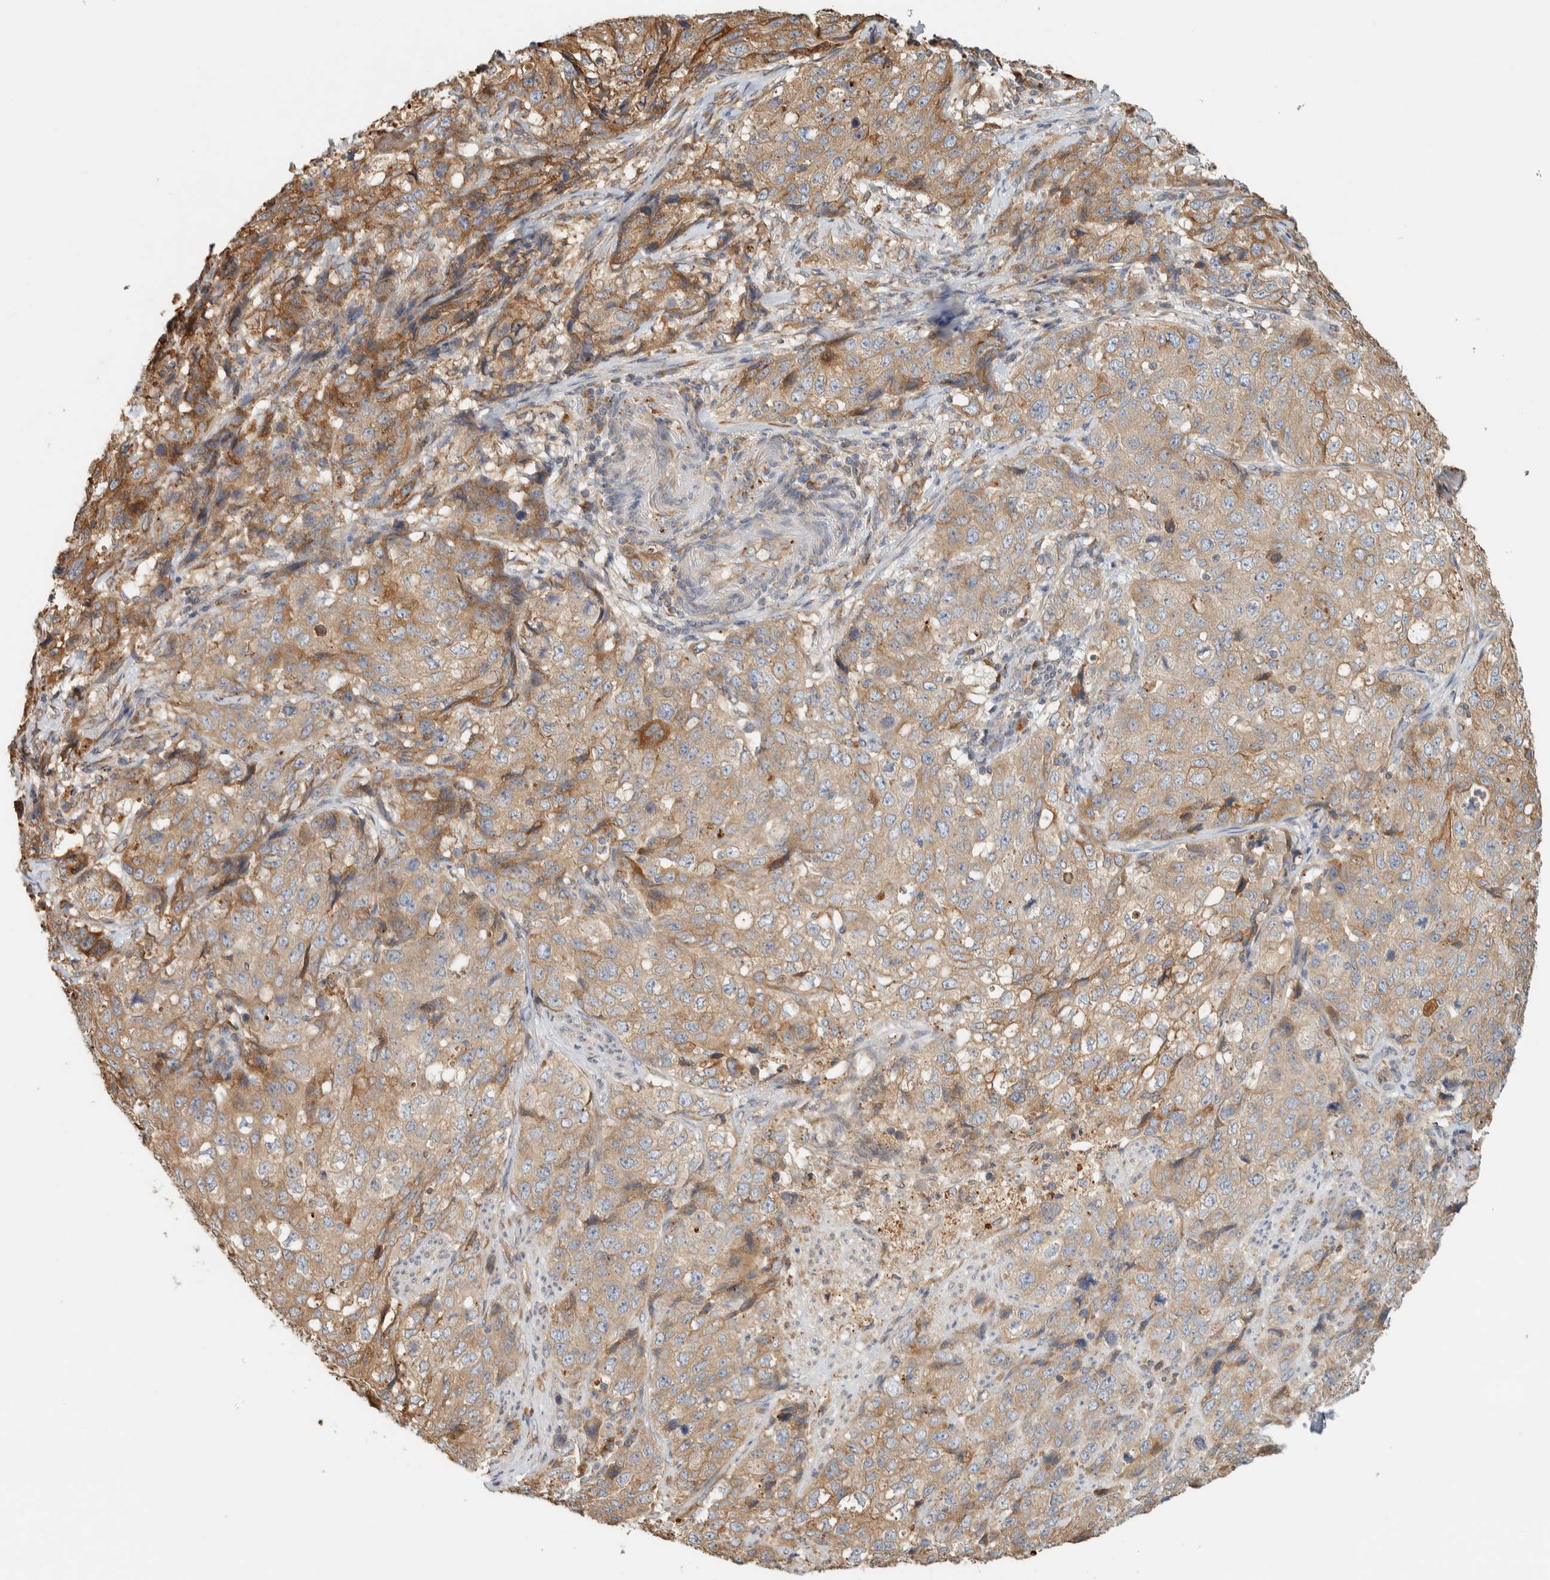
{"staining": {"intensity": "moderate", "quantity": ">75%", "location": "cytoplasmic/membranous"}, "tissue": "stomach cancer", "cell_type": "Tumor cells", "image_type": "cancer", "snomed": [{"axis": "morphology", "description": "Adenocarcinoma, NOS"}, {"axis": "topography", "description": "Stomach"}], "caption": "Tumor cells reveal medium levels of moderate cytoplasmic/membranous staining in about >75% of cells in human stomach cancer.", "gene": "RAB11FIP1", "patient": {"sex": "male", "age": 48}}